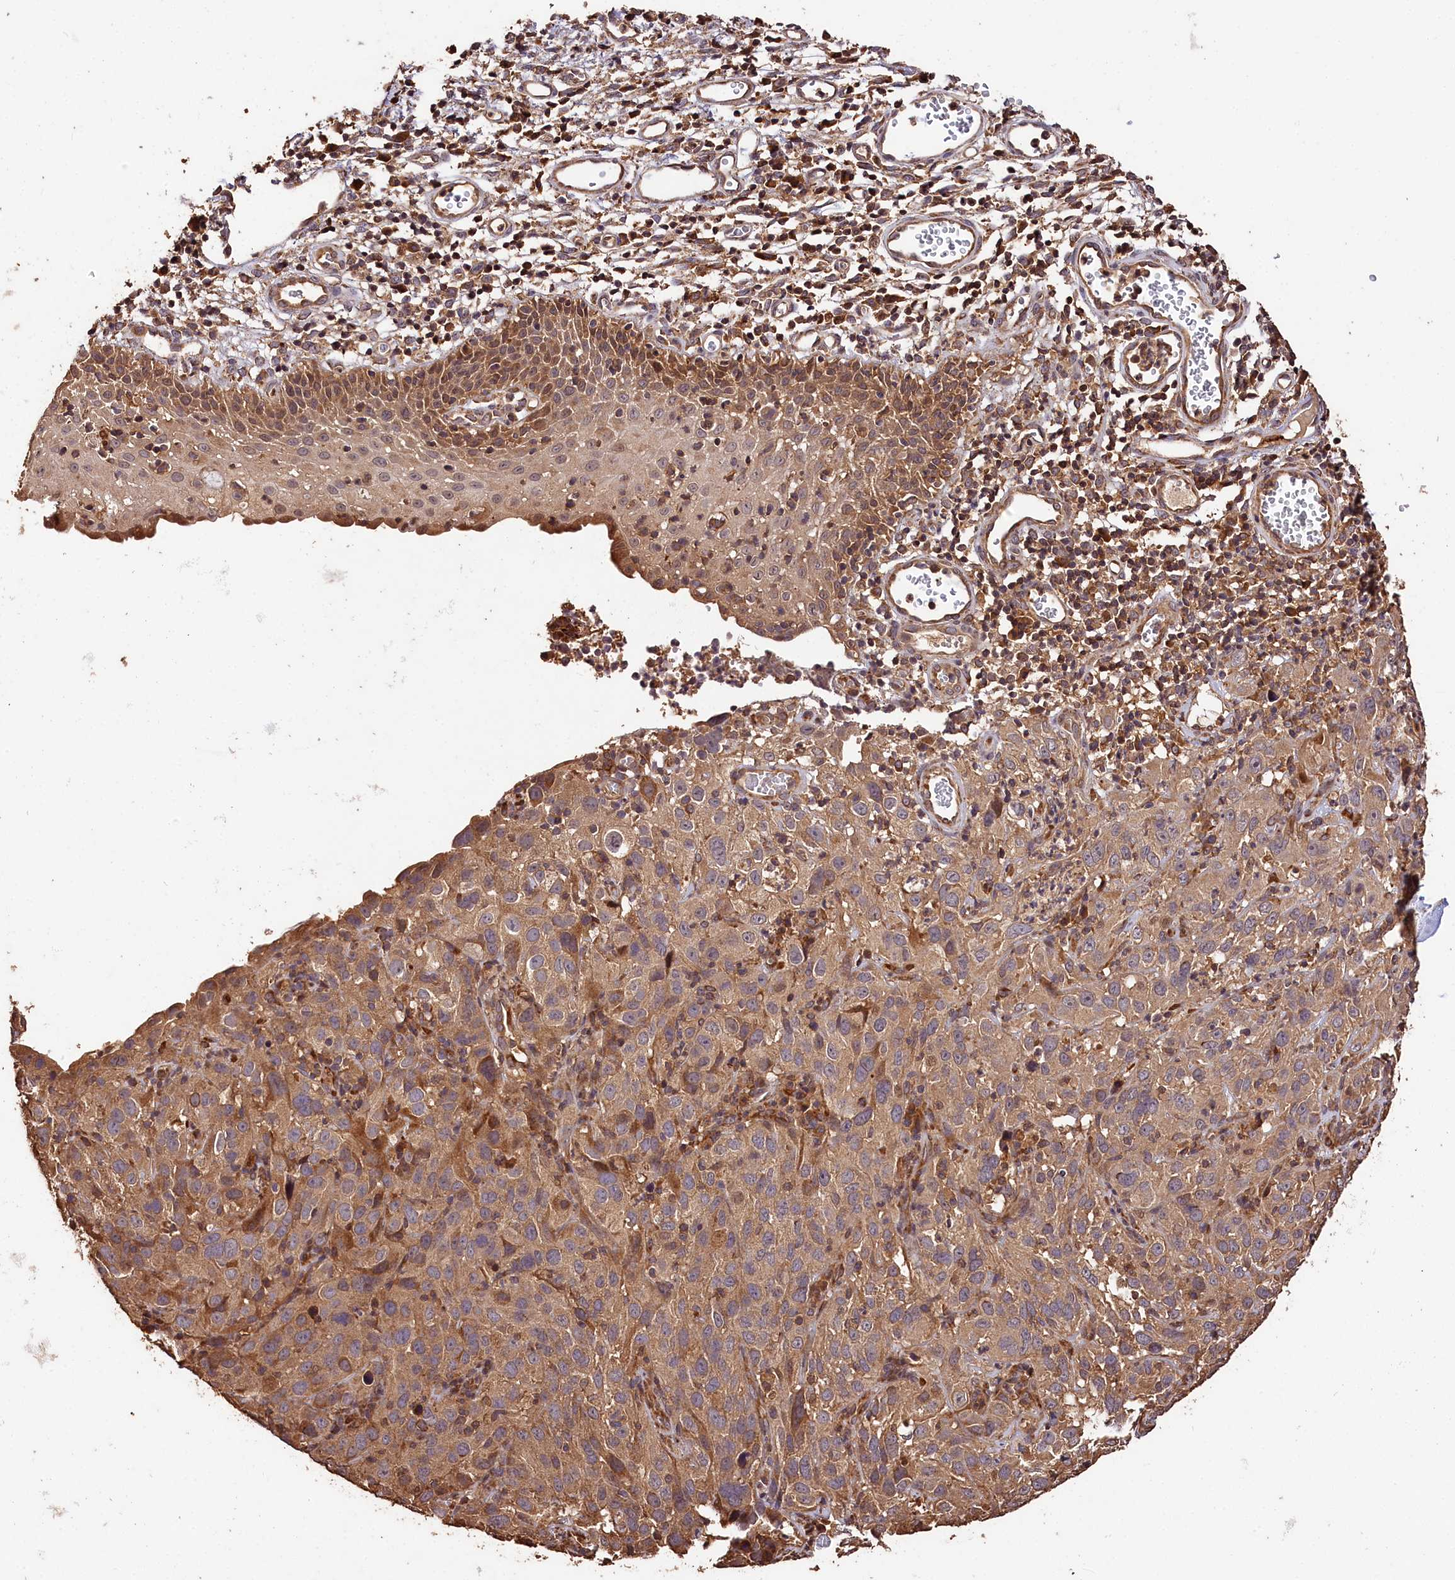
{"staining": {"intensity": "weak", "quantity": ">75%", "location": "cytoplasmic/membranous"}, "tissue": "cervical cancer", "cell_type": "Tumor cells", "image_type": "cancer", "snomed": [{"axis": "morphology", "description": "Squamous cell carcinoma, NOS"}, {"axis": "topography", "description": "Cervix"}], "caption": "This micrograph exhibits immunohistochemistry (IHC) staining of cervical cancer, with low weak cytoplasmic/membranous expression in about >75% of tumor cells.", "gene": "KPTN", "patient": {"sex": "female", "age": 32}}